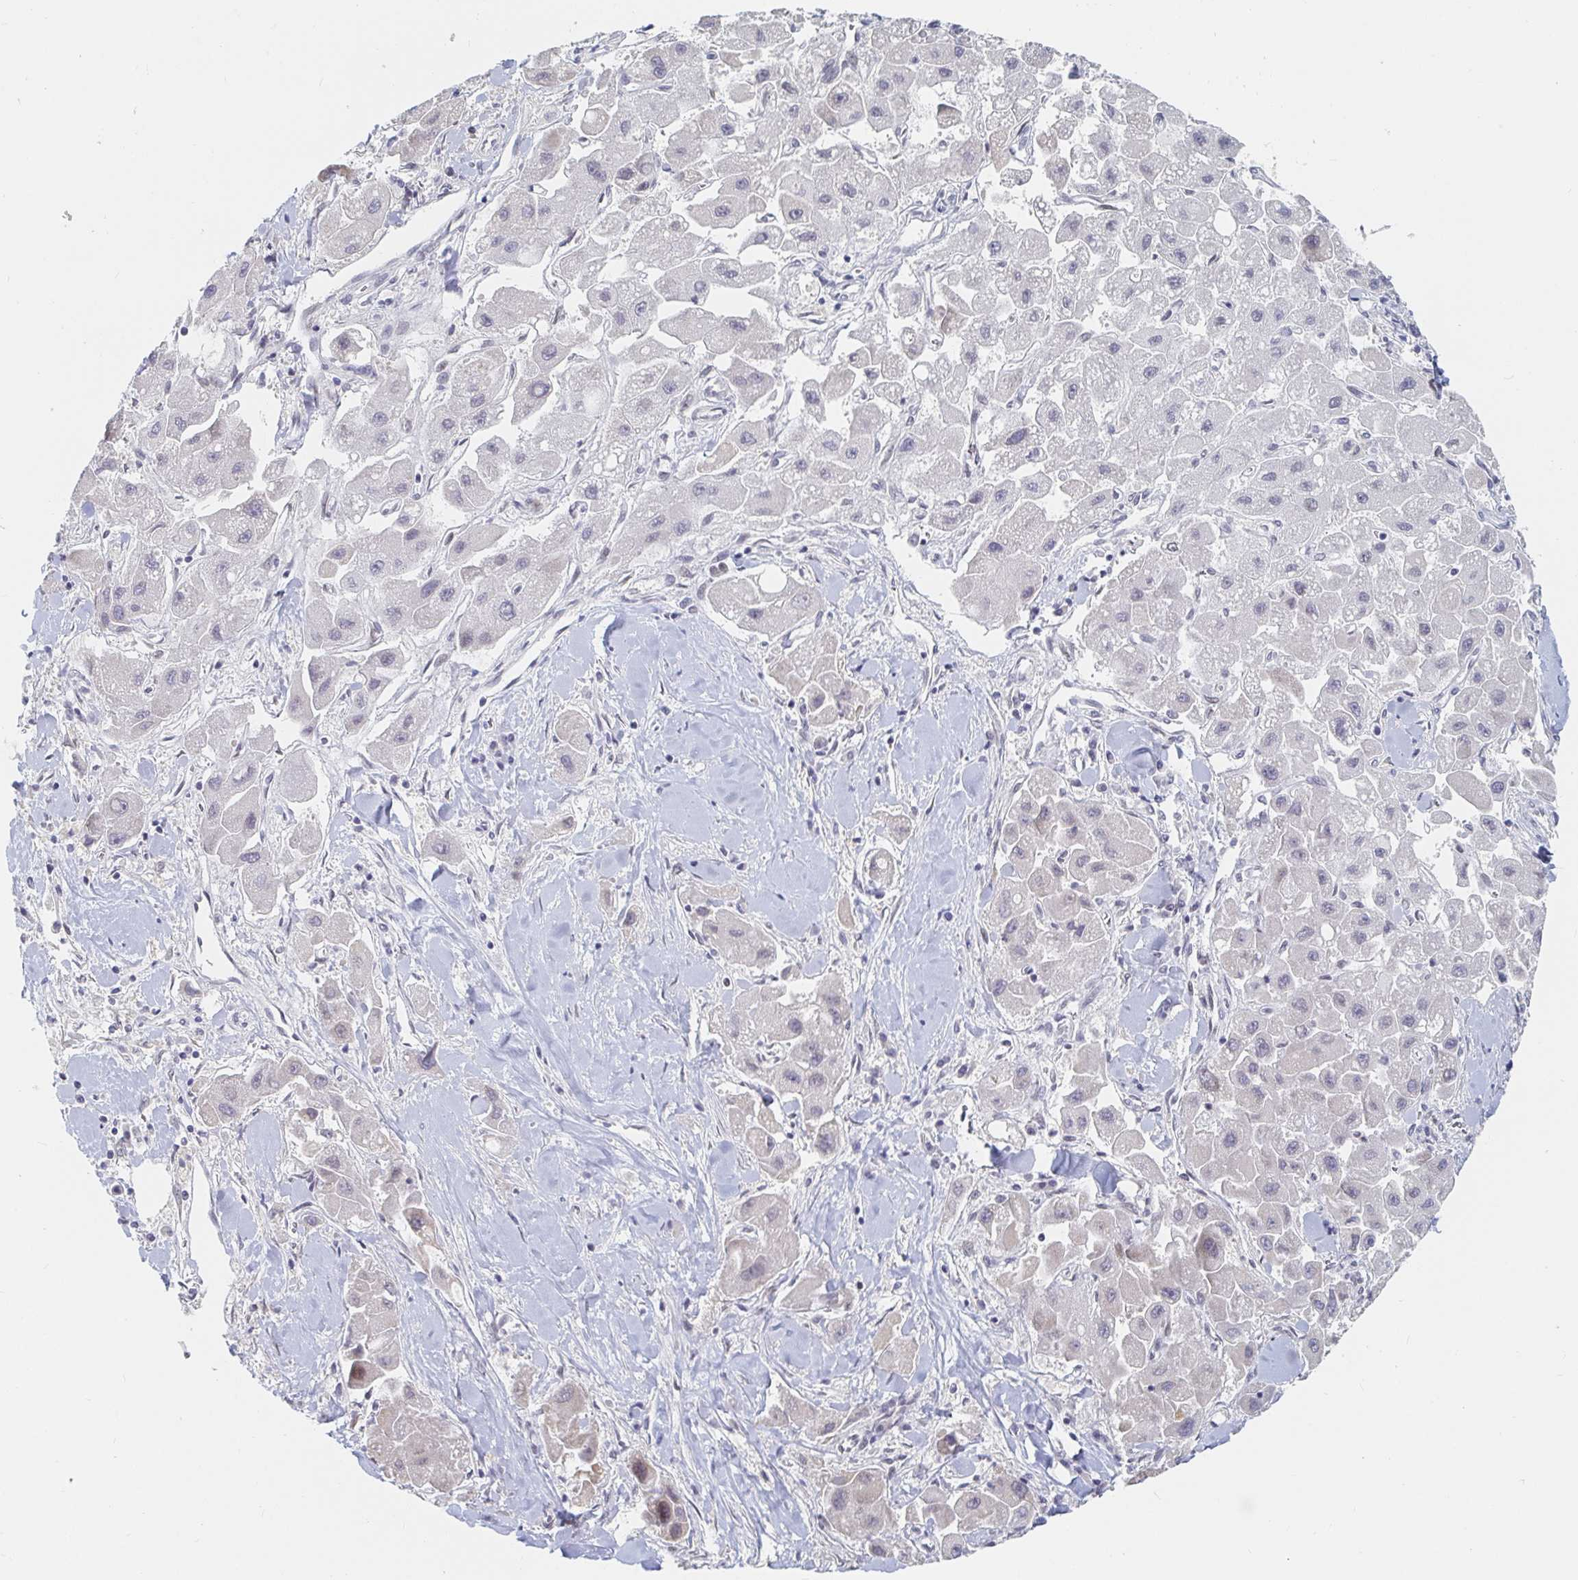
{"staining": {"intensity": "negative", "quantity": "none", "location": "none"}, "tissue": "liver cancer", "cell_type": "Tumor cells", "image_type": "cancer", "snomed": [{"axis": "morphology", "description": "Carcinoma, Hepatocellular, NOS"}, {"axis": "topography", "description": "Liver"}], "caption": "A high-resolution photomicrograph shows immunohistochemistry (IHC) staining of hepatocellular carcinoma (liver), which reveals no significant expression in tumor cells. (DAB (3,3'-diaminobenzidine) IHC with hematoxylin counter stain).", "gene": "CHD2", "patient": {"sex": "male", "age": 24}}